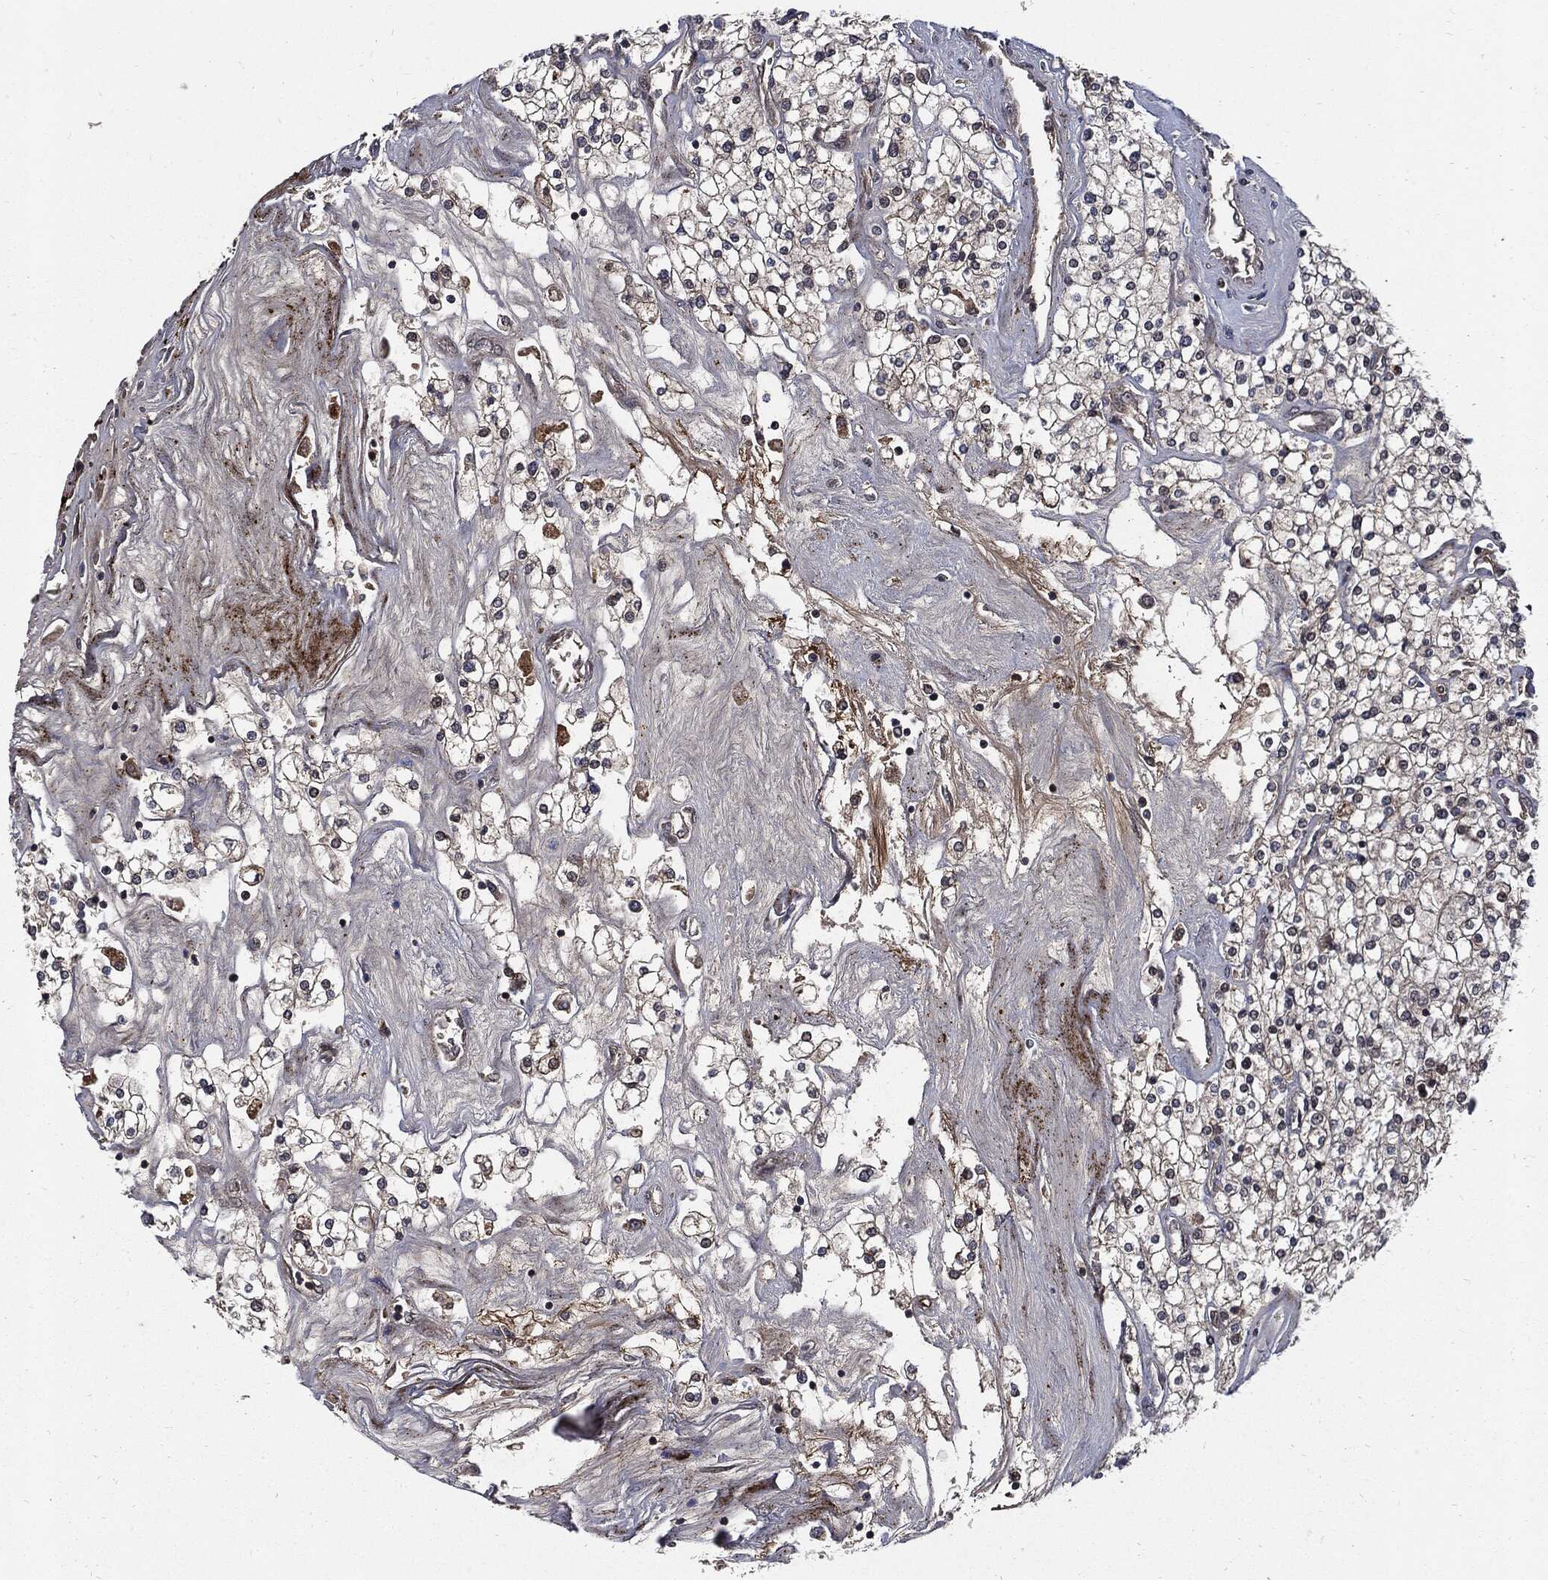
{"staining": {"intensity": "moderate", "quantity": "<25%", "location": "cytoplasmic/membranous"}, "tissue": "renal cancer", "cell_type": "Tumor cells", "image_type": "cancer", "snomed": [{"axis": "morphology", "description": "Adenocarcinoma, NOS"}, {"axis": "topography", "description": "Kidney"}], "caption": "Protein expression analysis of human renal cancer reveals moderate cytoplasmic/membranous positivity in approximately <25% of tumor cells.", "gene": "CLU", "patient": {"sex": "male", "age": 80}}